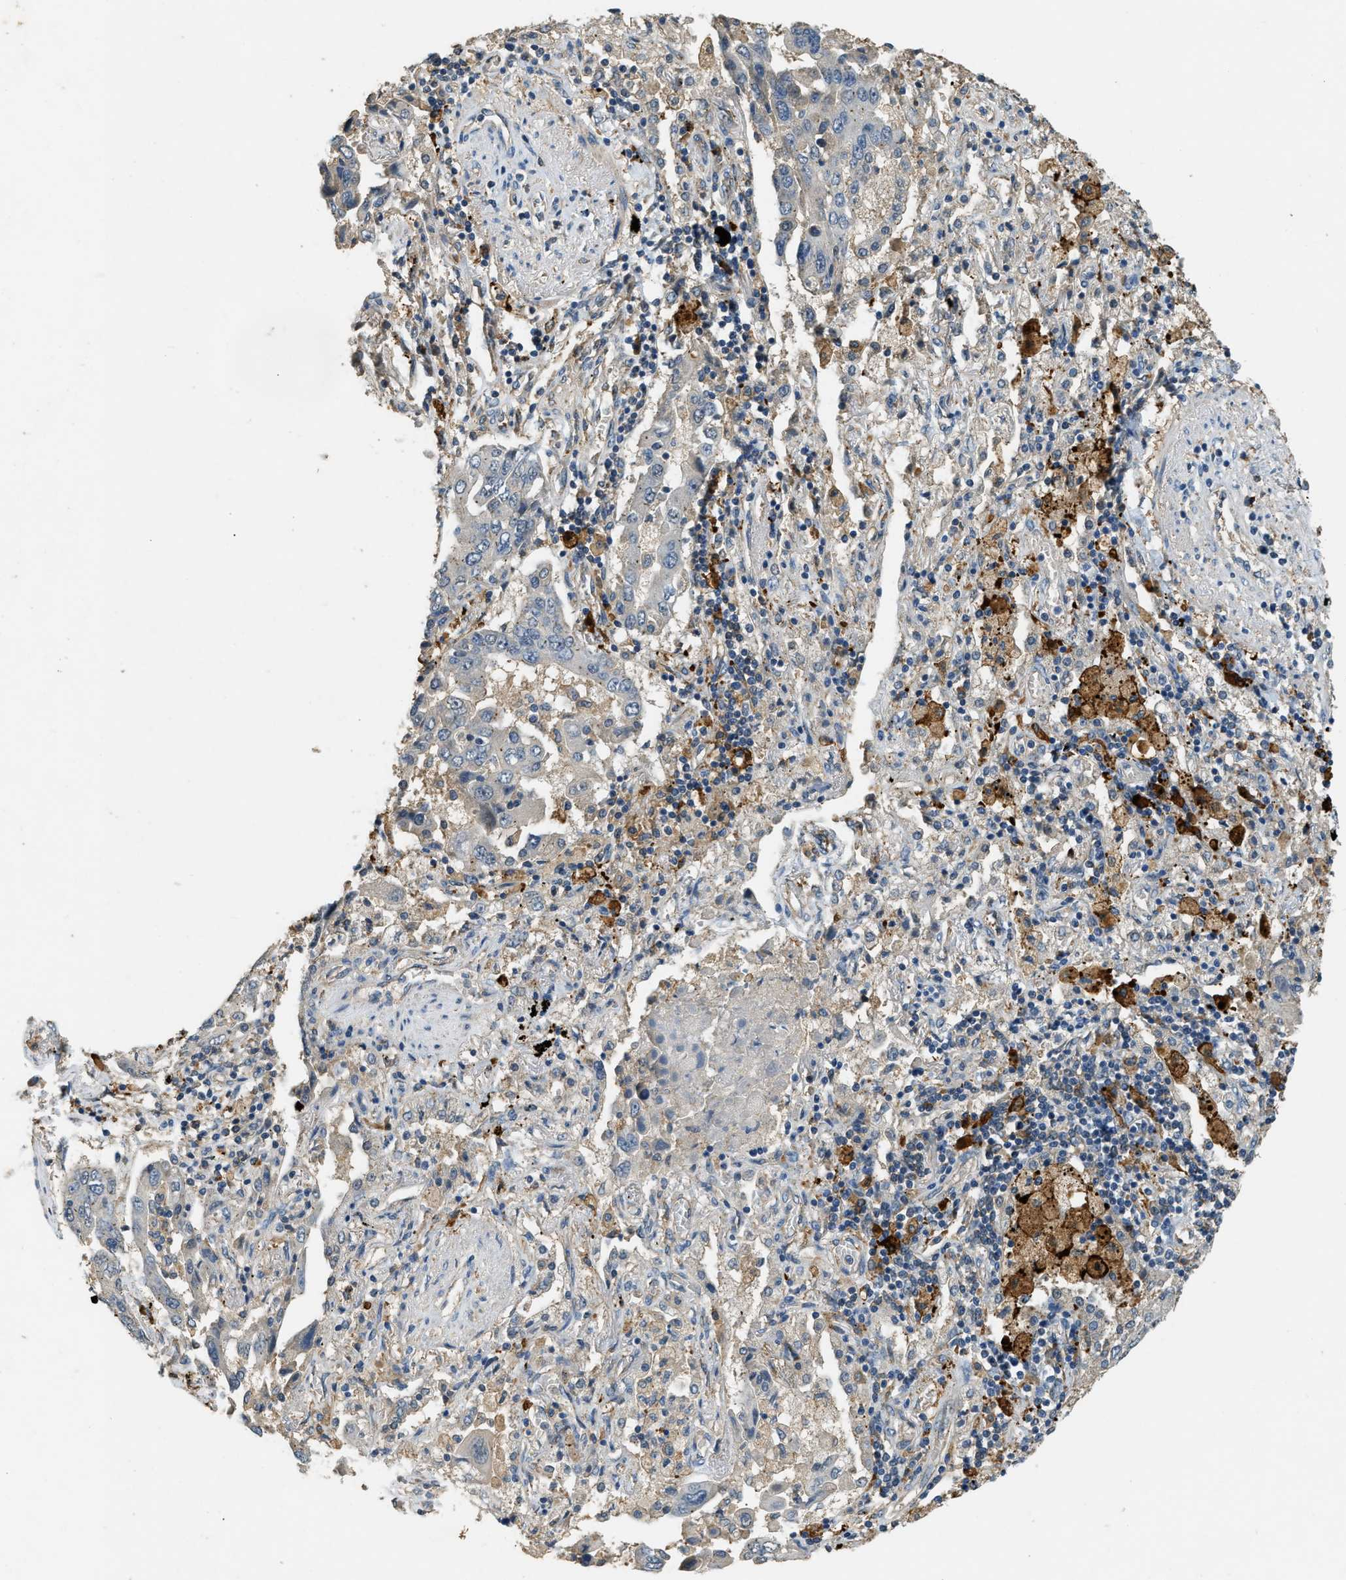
{"staining": {"intensity": "negative", "quantity": "none", "location": "none"}, "tissue": "lung cancer", "cell_type": "Tumor cells", "image_type": "cancer", "snomed": [{"axis": "morphology", "description": "Adenocarcinoma, NOS"}, {"axis": "topography", "description": "Lung"}], "caption": "There is no significant positivity in tumor cells of lung cancer.", "gene": "CFLAR", "patient": {"sex": "female", "age": 65}}